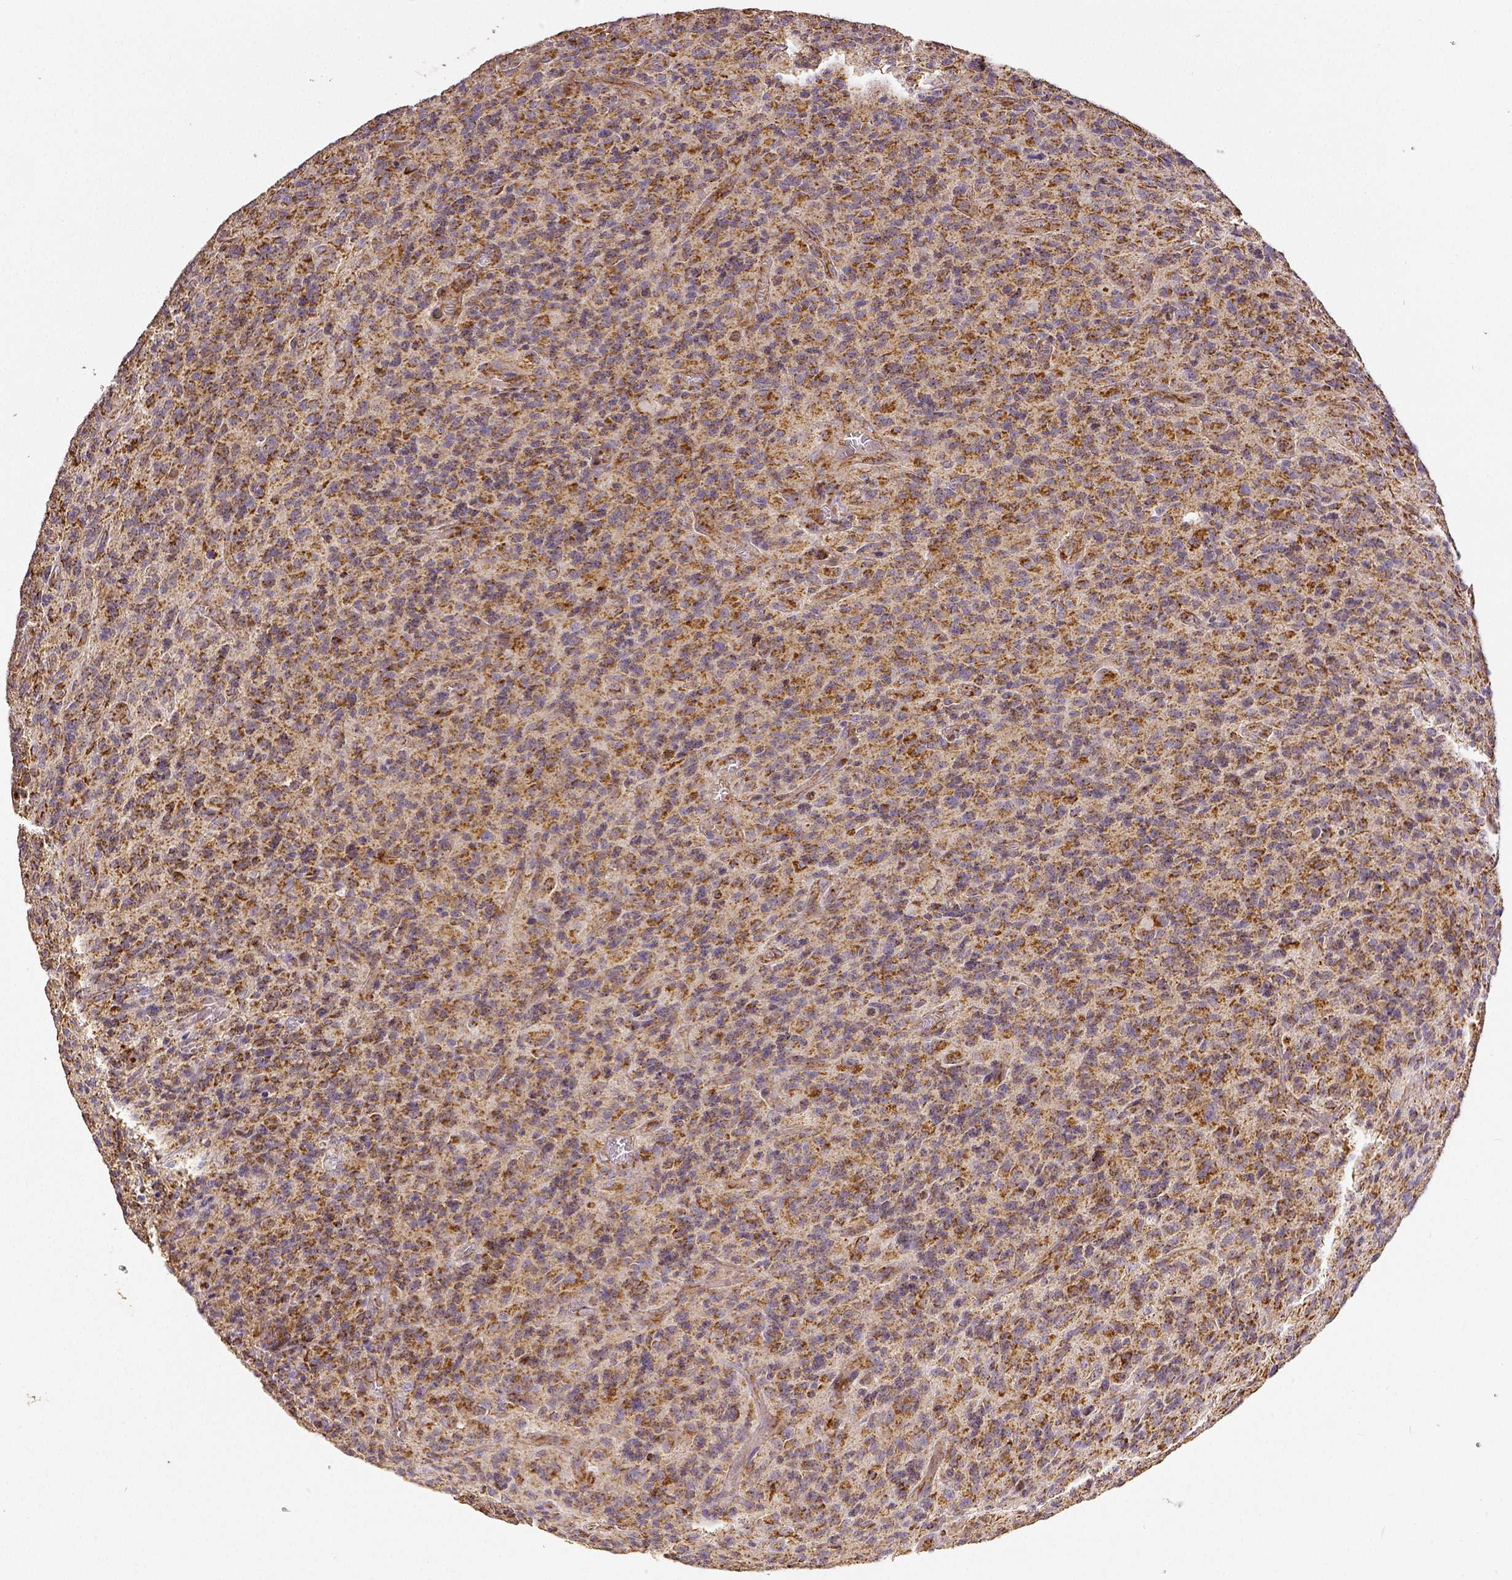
{"staining": {"intensity": "moderate", "quantity": ">75%", "location": "cytoplasmic/membranous"}, "tissue": "glioma", "cell_type": "Tumor cells", "image_type": "cancer", "snomed": [{"axis": "morphology", "description": "Glioma, malignant, High grade"}, {"axis": "topography", "description": "Brain"}], "caption": "This histopathology image shows malignant glioma (high-grade) stained with immunohistochemistry to label a protein in brown. The cytoplasmic/membranous of tumor cells show moderate positivity for the protein. Nuclei are counter-stained blue.", "gene": "SDHB", "patient": {"sex": "male", "age": 76}}